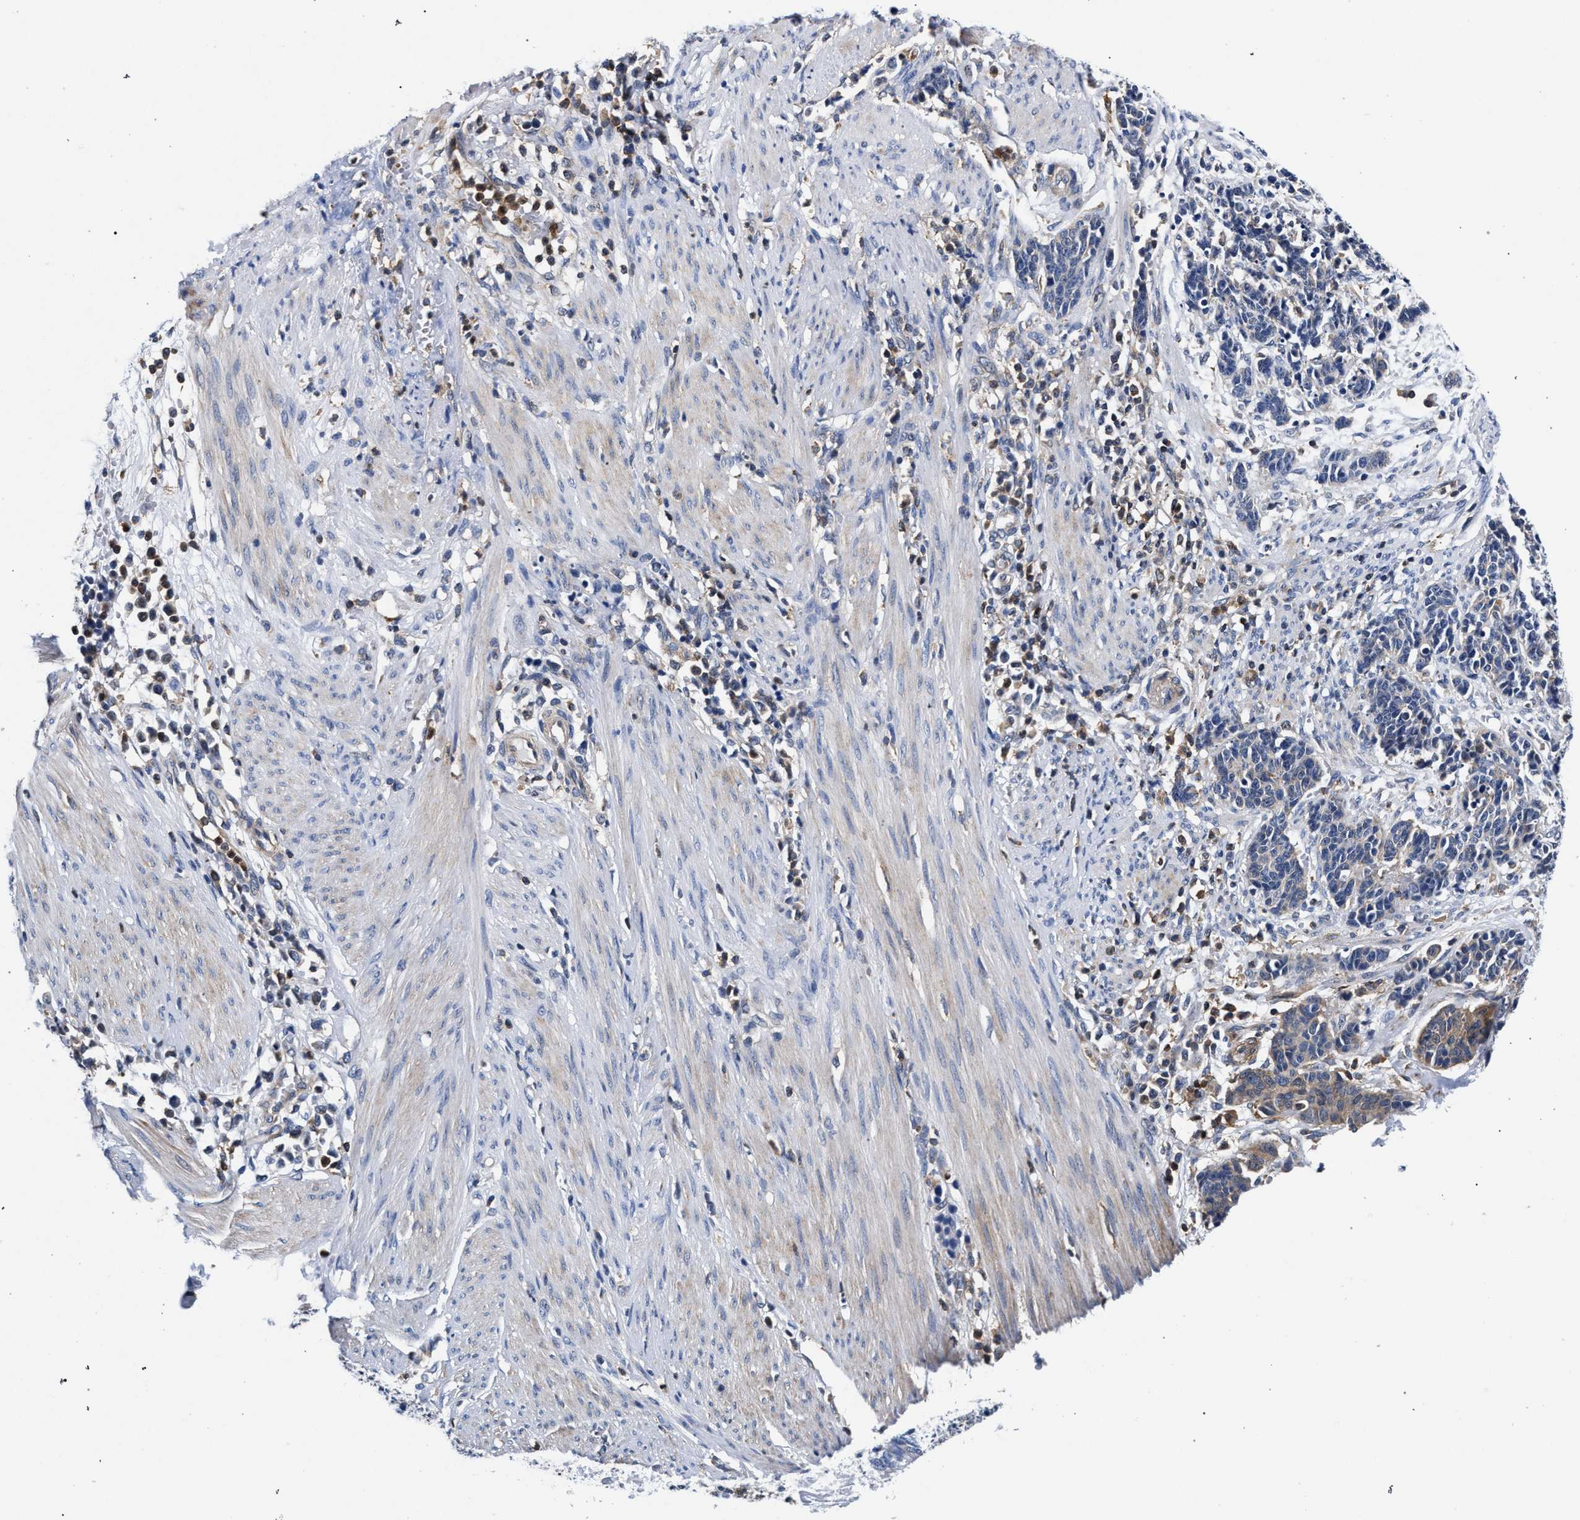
{"staining": {"intensity": "weak", "quantity": "<25%", "location": "cytoplasmic/membranous"}, "tissue": "cervical cancer", "cell_type": "Tumor cells", "image_type": "cancer", "snomed": [{"axis": "morphology", "description": "Squamous cell carcinoma, NOS"}, {"axis": "topography", "description": "Cervix"}], "caption": "The histopathology image reveals no significant expression in tumor cells of cervical cancer.", "gene": "LASP1", "patient": {"sex": "female", "age": 35}}